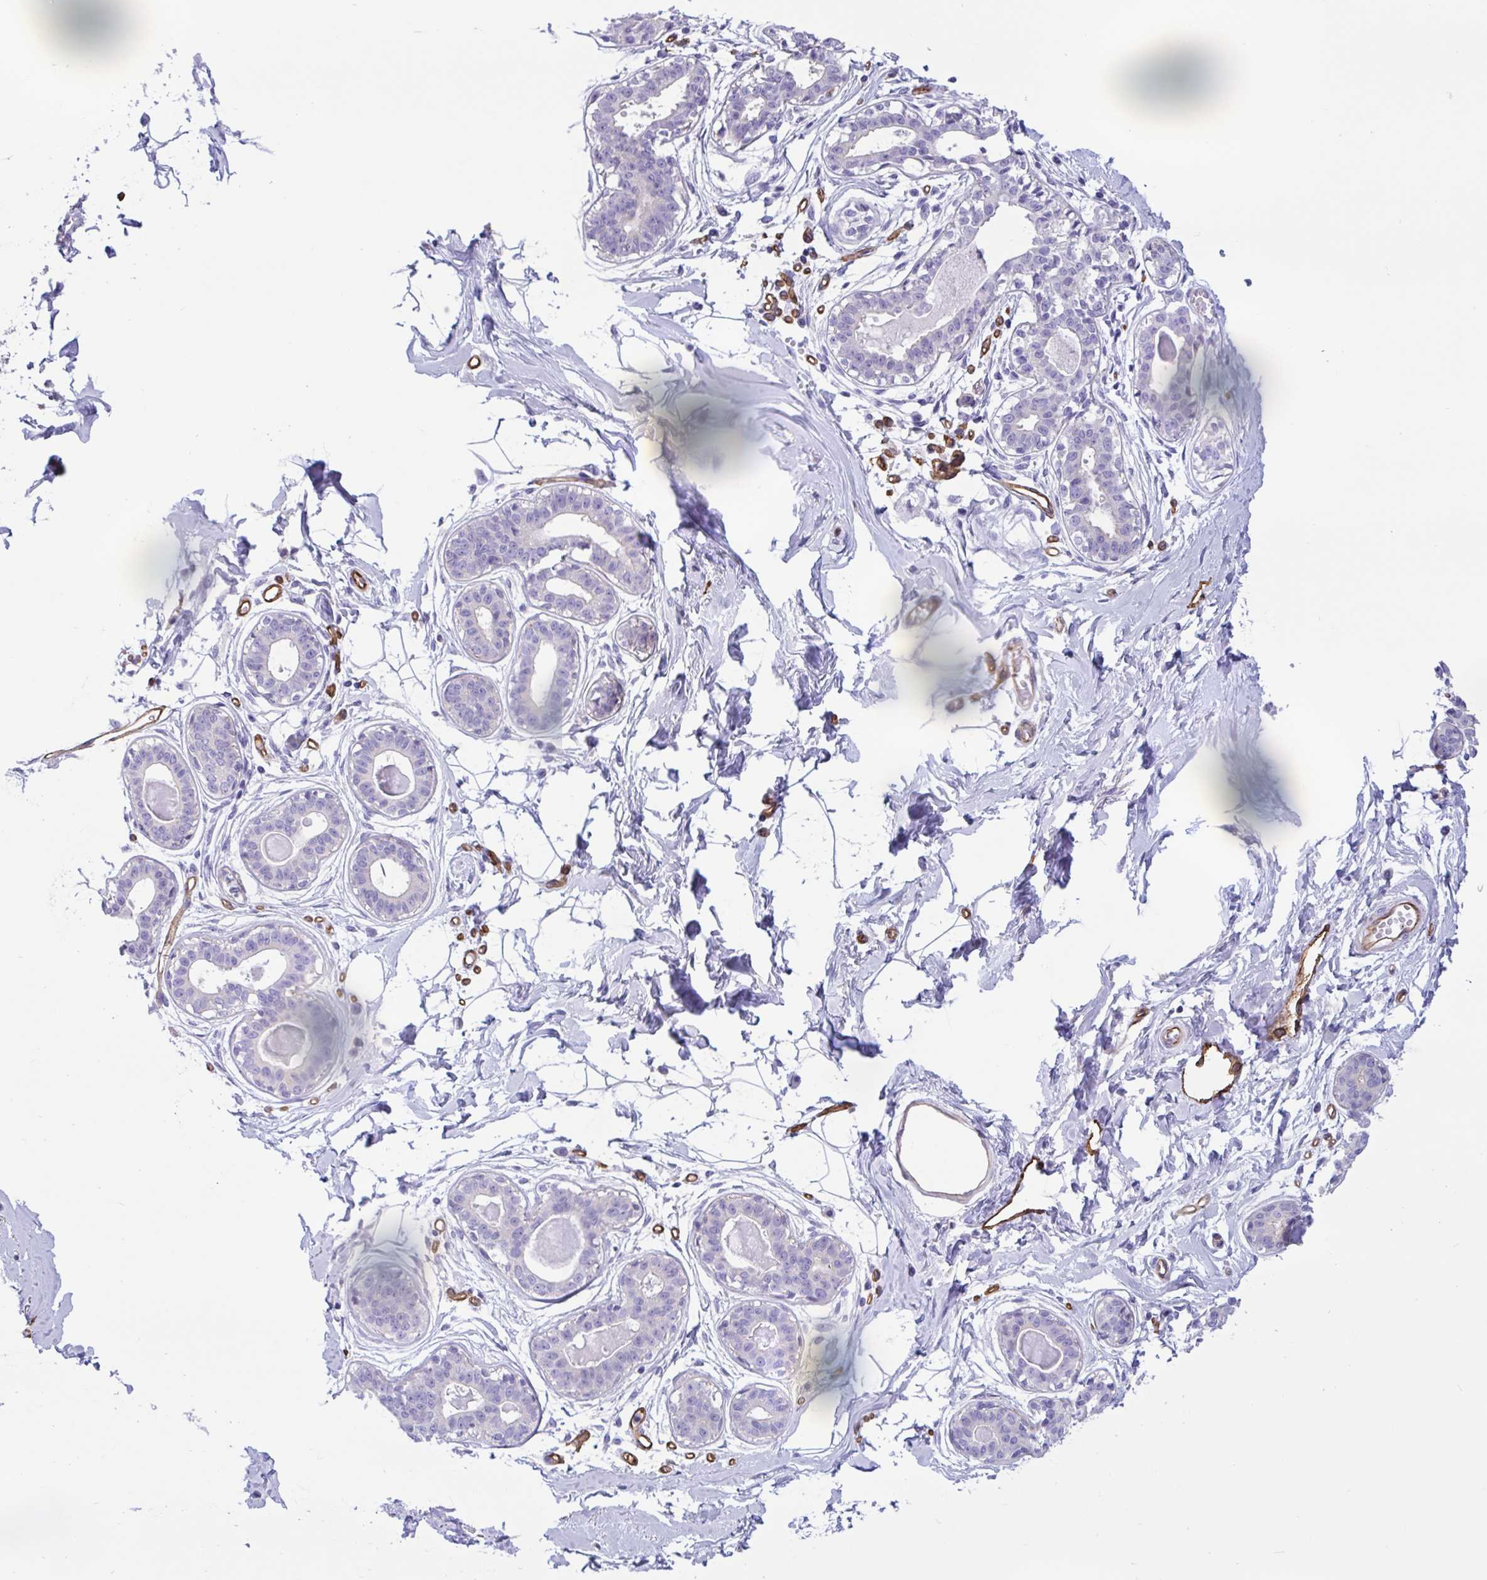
{"staining": {"intensity": "negative", "quantity": "none", "location": "none"}, "tissue": "breast", "cell_type": "Adipocytes", "image_type": "normal", "snomed": [{"axis": "morphology", "description": "Normal tissue, NOS"}, {"axis": "topography", "description": "Breast"}], "caption": "An immunohistochemistry (IHC) image of unremarkable breast is shown. There is no staining in adipocytes of breast. (Brightfield microscopy of DAB IHC at high magnification).", "gene": "RPL22L1", "patient": {"sex": "female", "age": 45}}